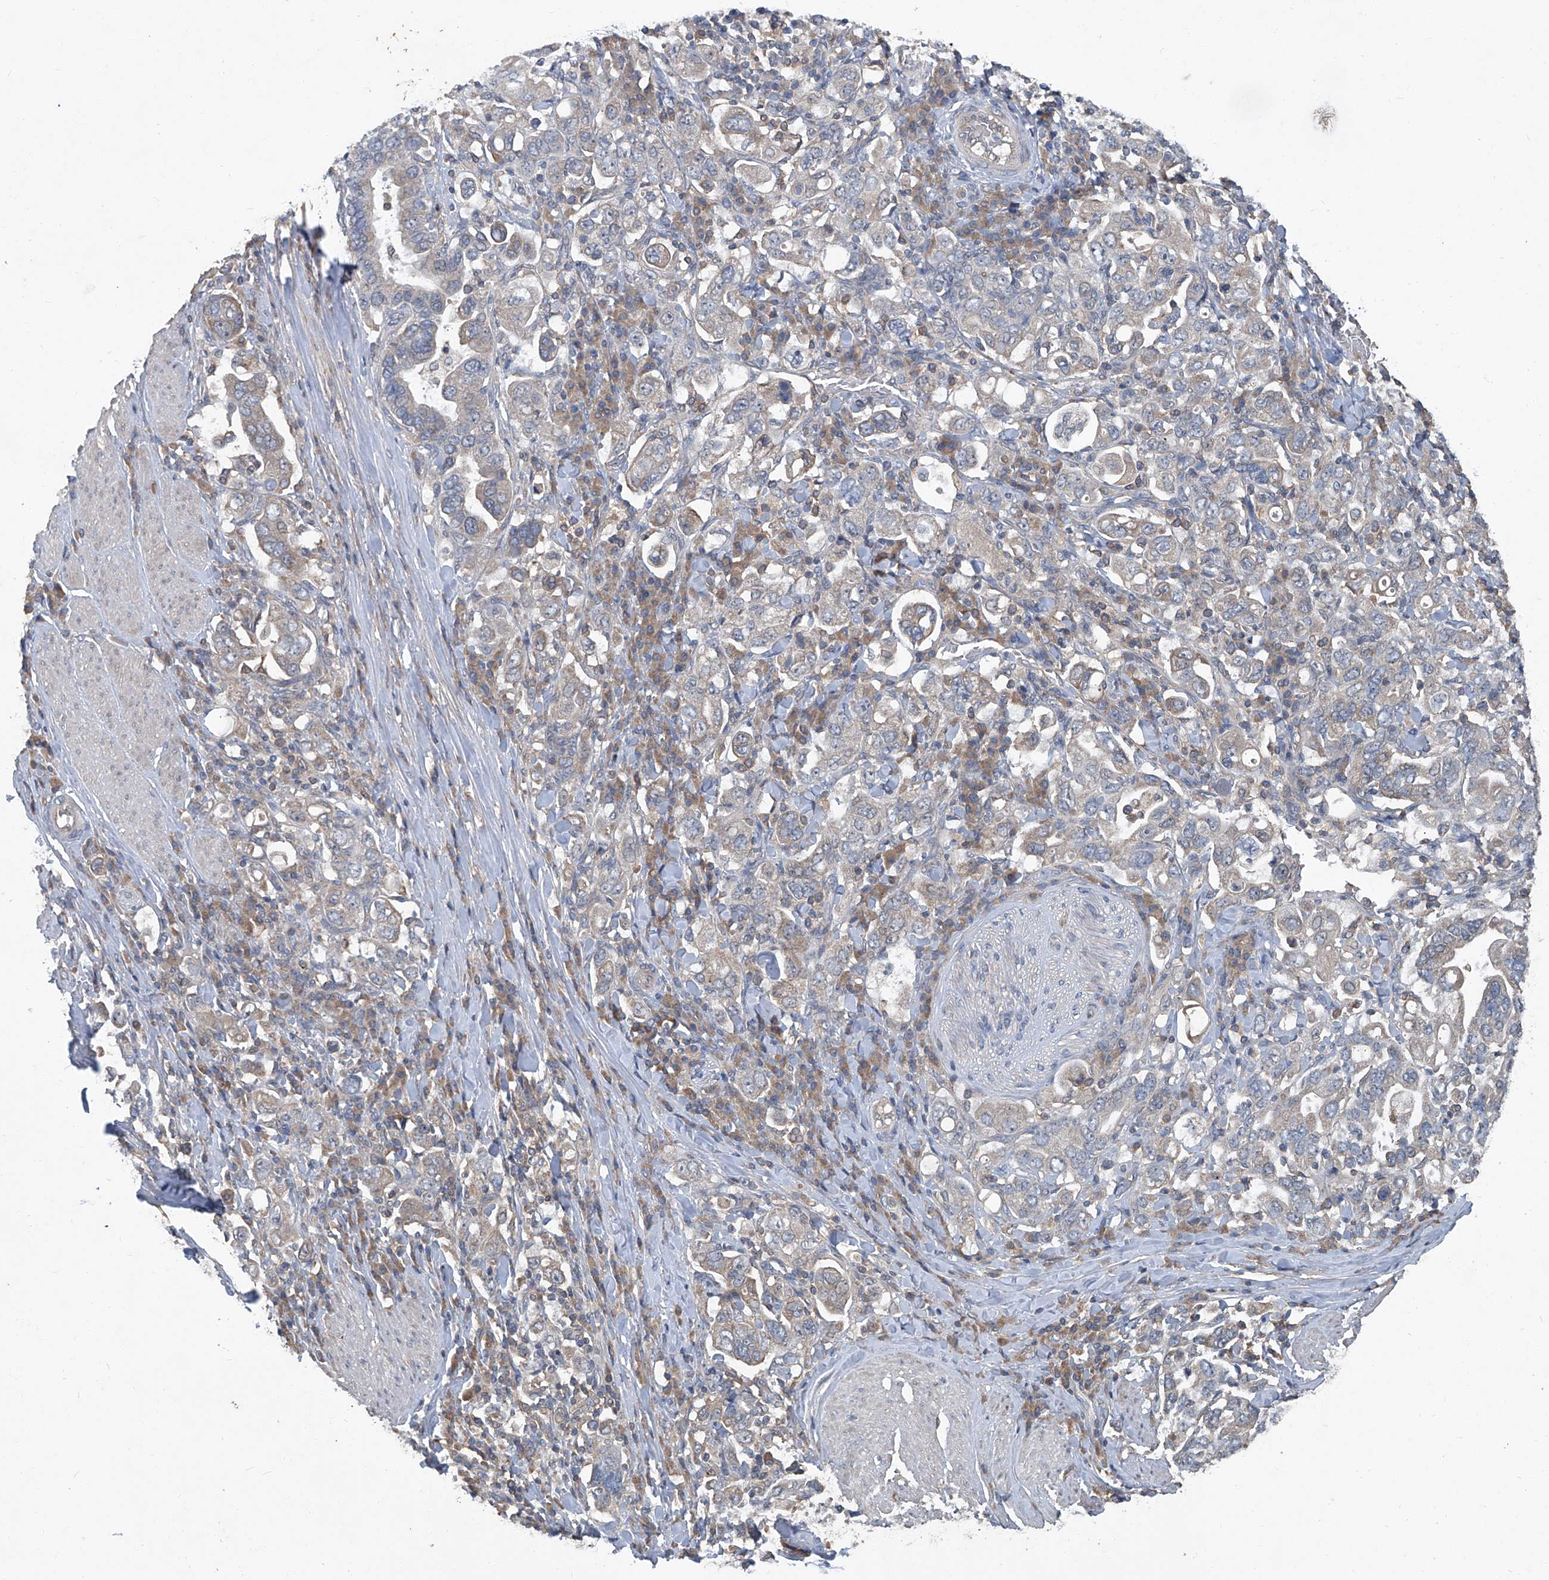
{"staining": {"intensity": "weak", "quantity": "<25%", "location": "cytoplasmic/membranous"}, "tissue": "stomach cancer", "cell_type": "Tumor cells", "image_type": "cancer", "snomed": [{"axis": "morphology", "description": "Adenocarcinoma, NOS"}, {"axis": "topography", "description": "Stomach, upper"}], "caption": "This micrograph is of stomach adenocarcinoma stained with immunohistochemistry (IHC) to label a protein in brown with the nuclei are counter-stained blue. There is no staining in tumor cells.", "gene": "ANKRD34A", "patient": {"sex": "male", "age": 62}}